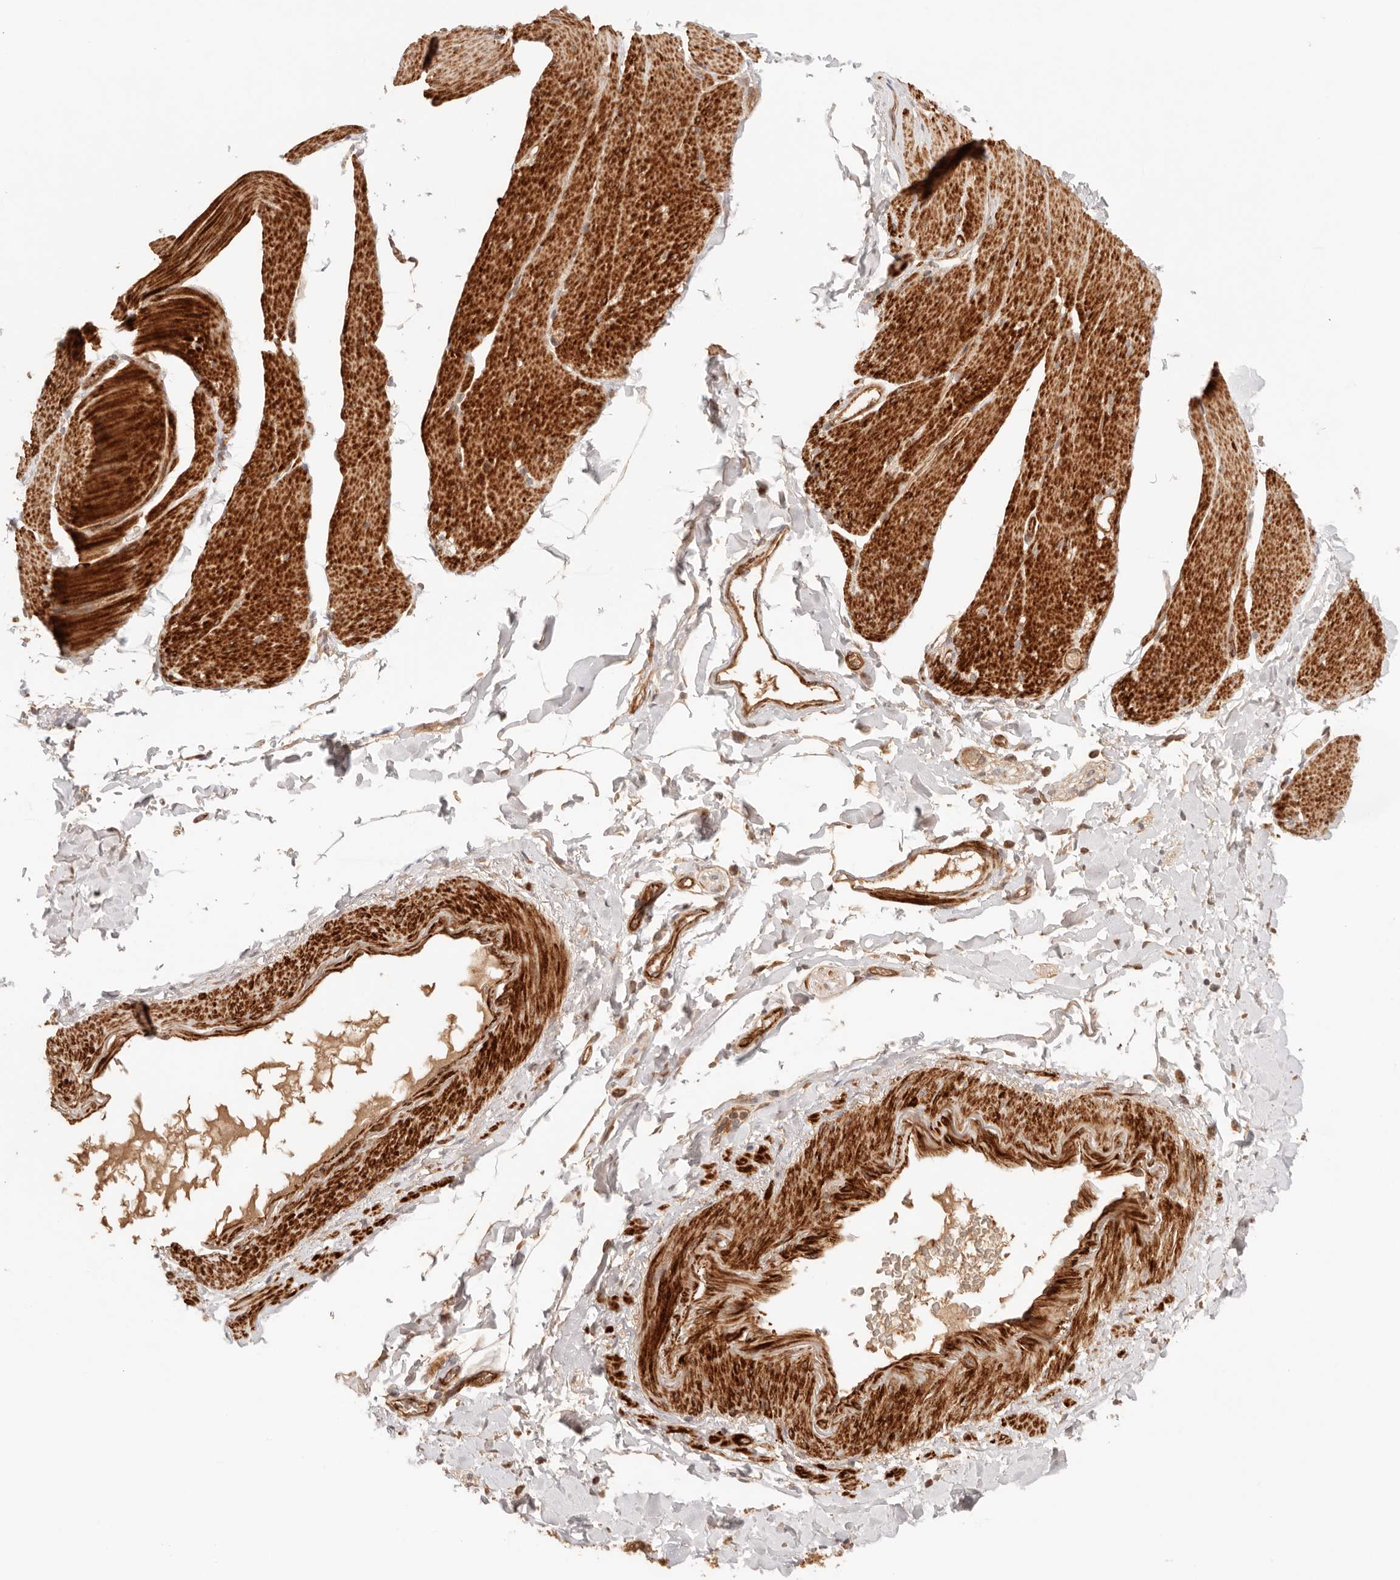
{"staining": {"intensity": "strong", "quantity": ">75%", "location": "cytoplasmic/membranous"}, "tissue": "smooth muscle", "cell_type": "Smooth muscle cells", "image_type": "normal", "snomed": [{"axis": "morphology", "description": "Normal tissue, NOS"}, {"axis": "topography", "description": "Smooth muscle"}, {"axis": "topography", "description": "Small intestine"}], "caption": "Smooth muscle stained for a protein (brown) shows strong cytoplasmic/membranous positive expression in about >75% of smooth muscle cells.", "gene": "IL1R2", "patient": {"sex": "female", "age": 84}}